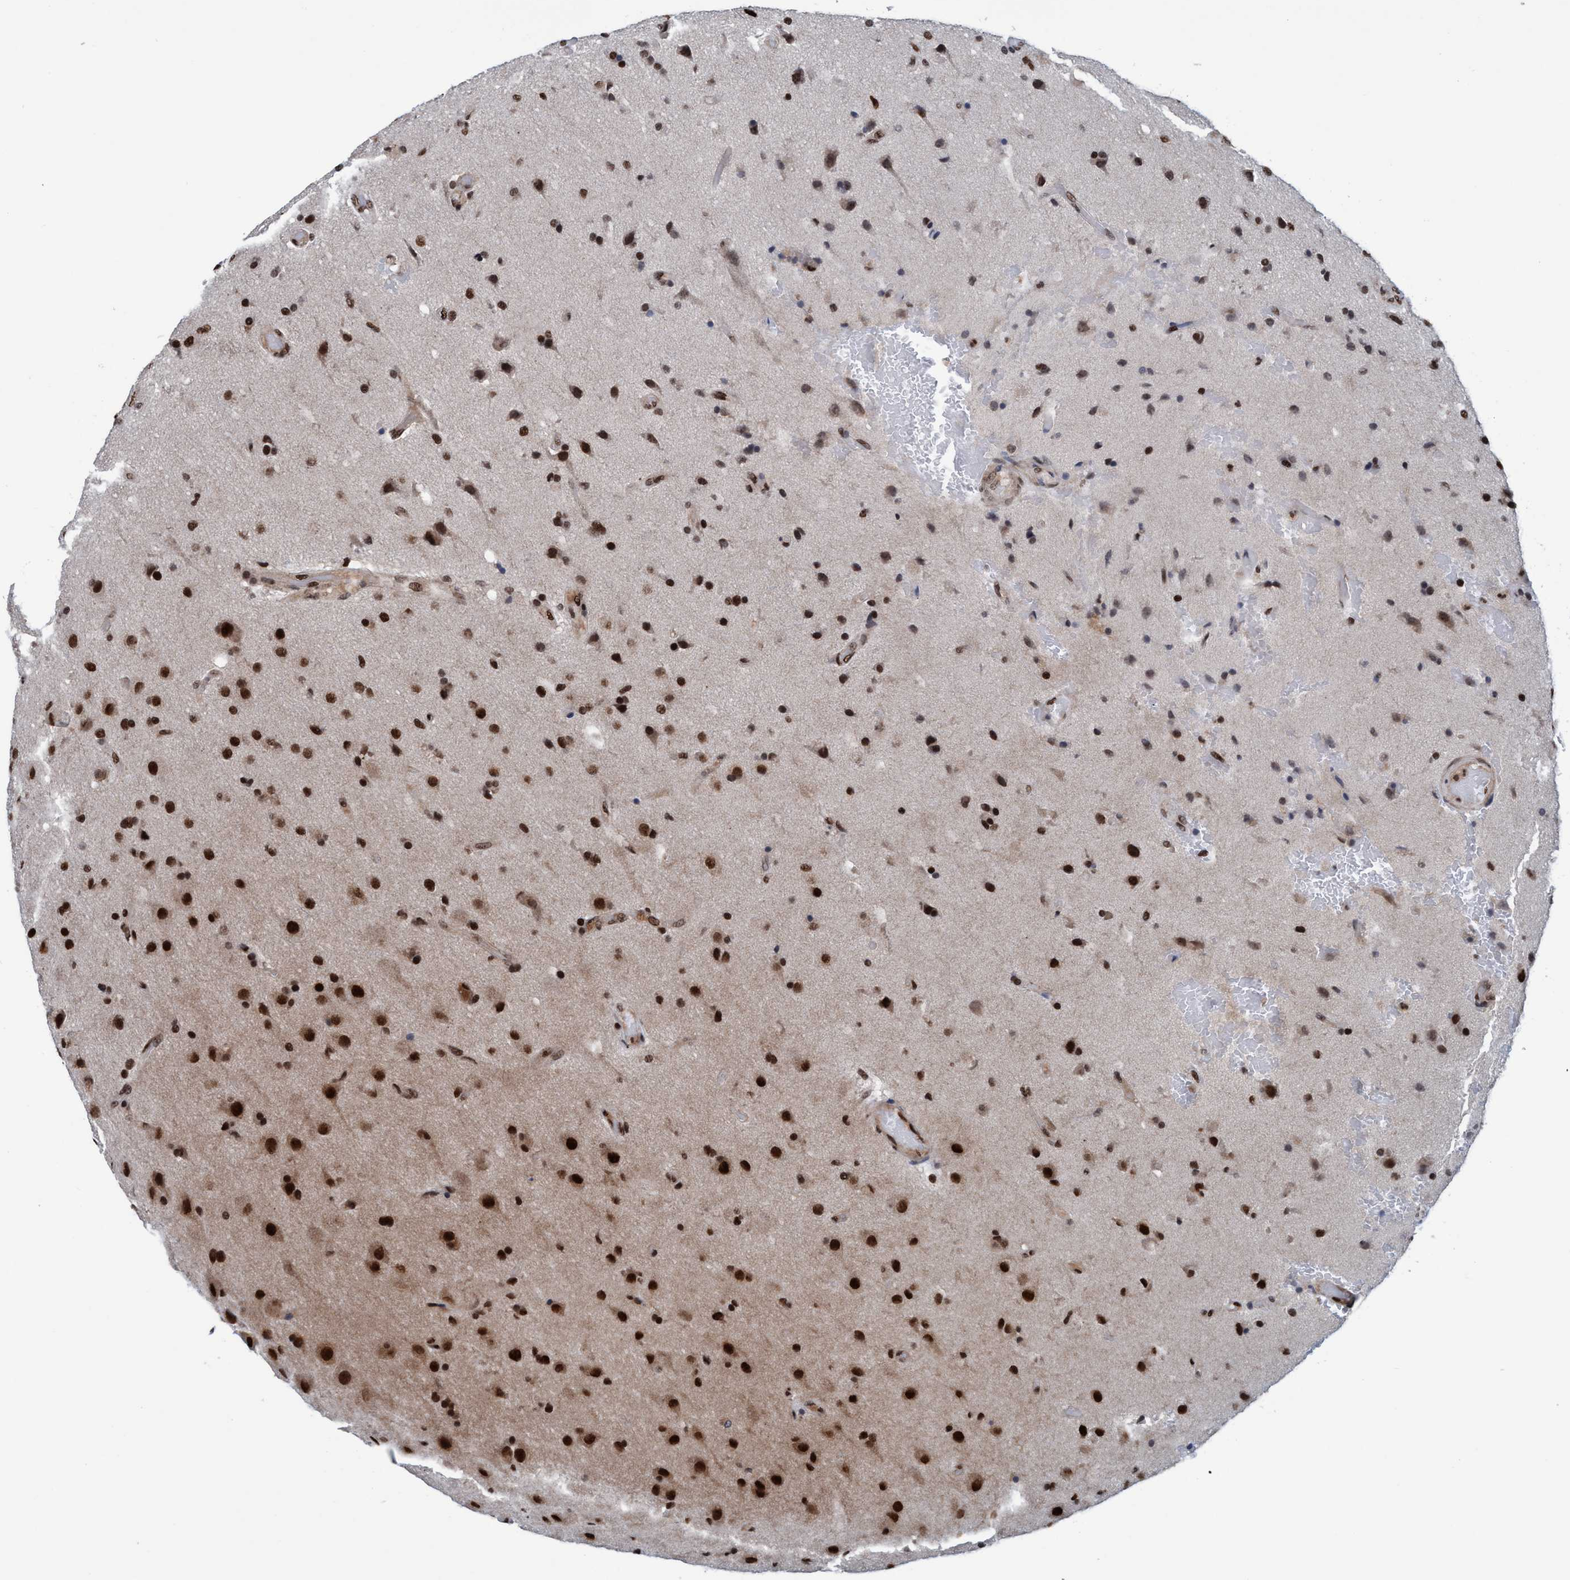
{"staining": {"intensity": "strong", "quantity": ">75%", "location": "nuclear"}, "tissue": "glioma", "cell_type": "Tumor cells", "image_type": "cancer", "snomed": [{"axis": "morphology", "description": "Normal tissue, NOS"}, {"axis": "morphology", "description": "Glioma, malignant, High grade"}, {"axis": "topography", "description": "Cerebral cortex"}], "caption": "Protein expression by immunohistochemistry reveals strong nuclear expression in approximately >75% of tumor cells in malignant glioma (high-grade).", "gene": "TOPBP1", "patient": {"sex": "male", "age": 77}}